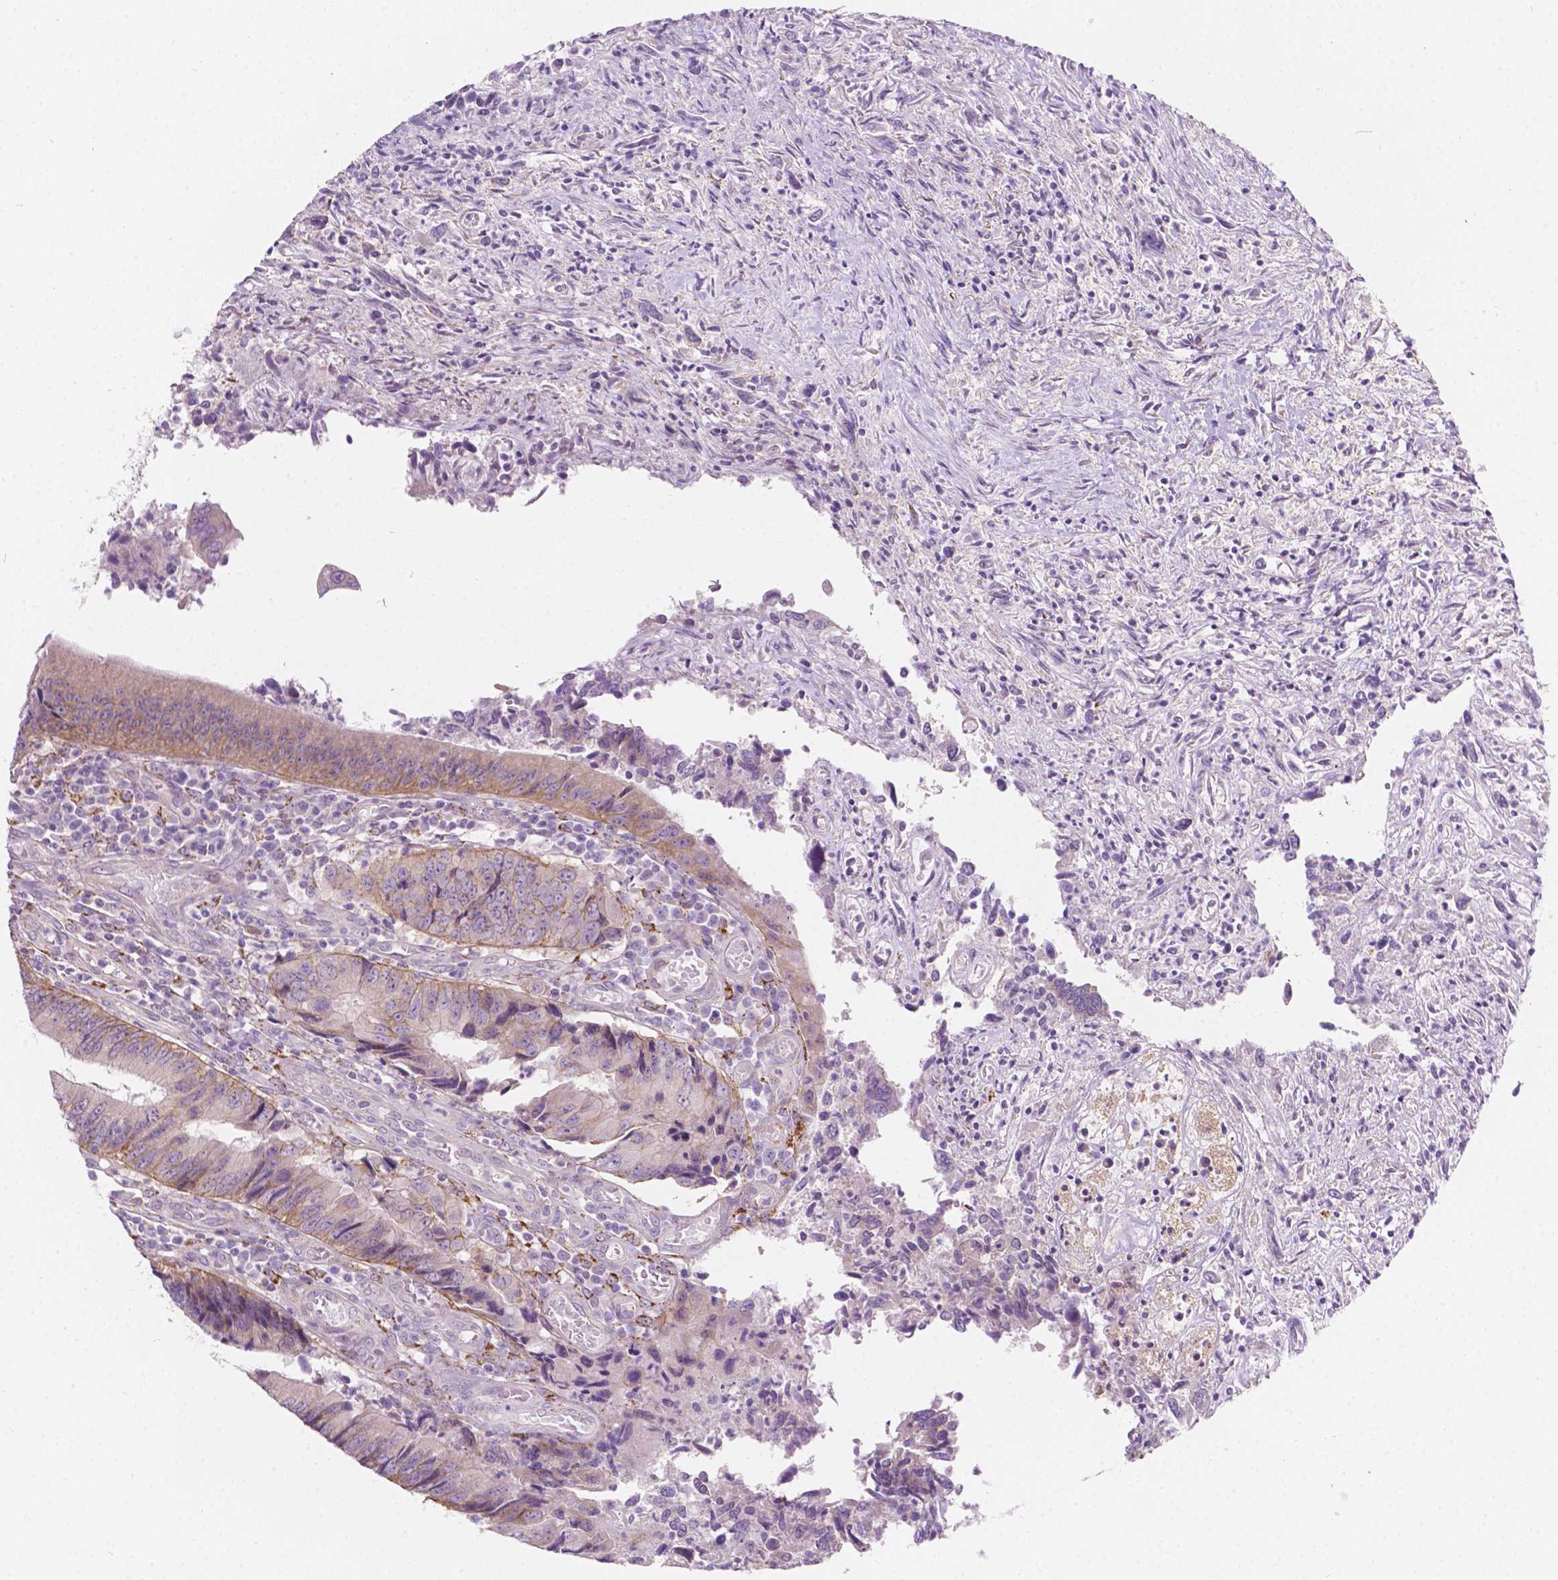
{"staining": {"intensity": "weak", "quantity": "<25%", "location": "cytoplasmic/membranous"}, "tissue": "colorectal cancer", "cell_type": "Tumor cells", "image_type": "cancer", "snomed": [{"axis": "morphology", "description": "Adenocarcinoma, NOS"}, {"axis": "topography", "description": "Colon"}], "caption": "The image demonstrates no significant expression in tumor cells of adenocarcinoma (colorectal).", "gene": "NOS1AP", "patient": {"sex": "female", "age": 67}}